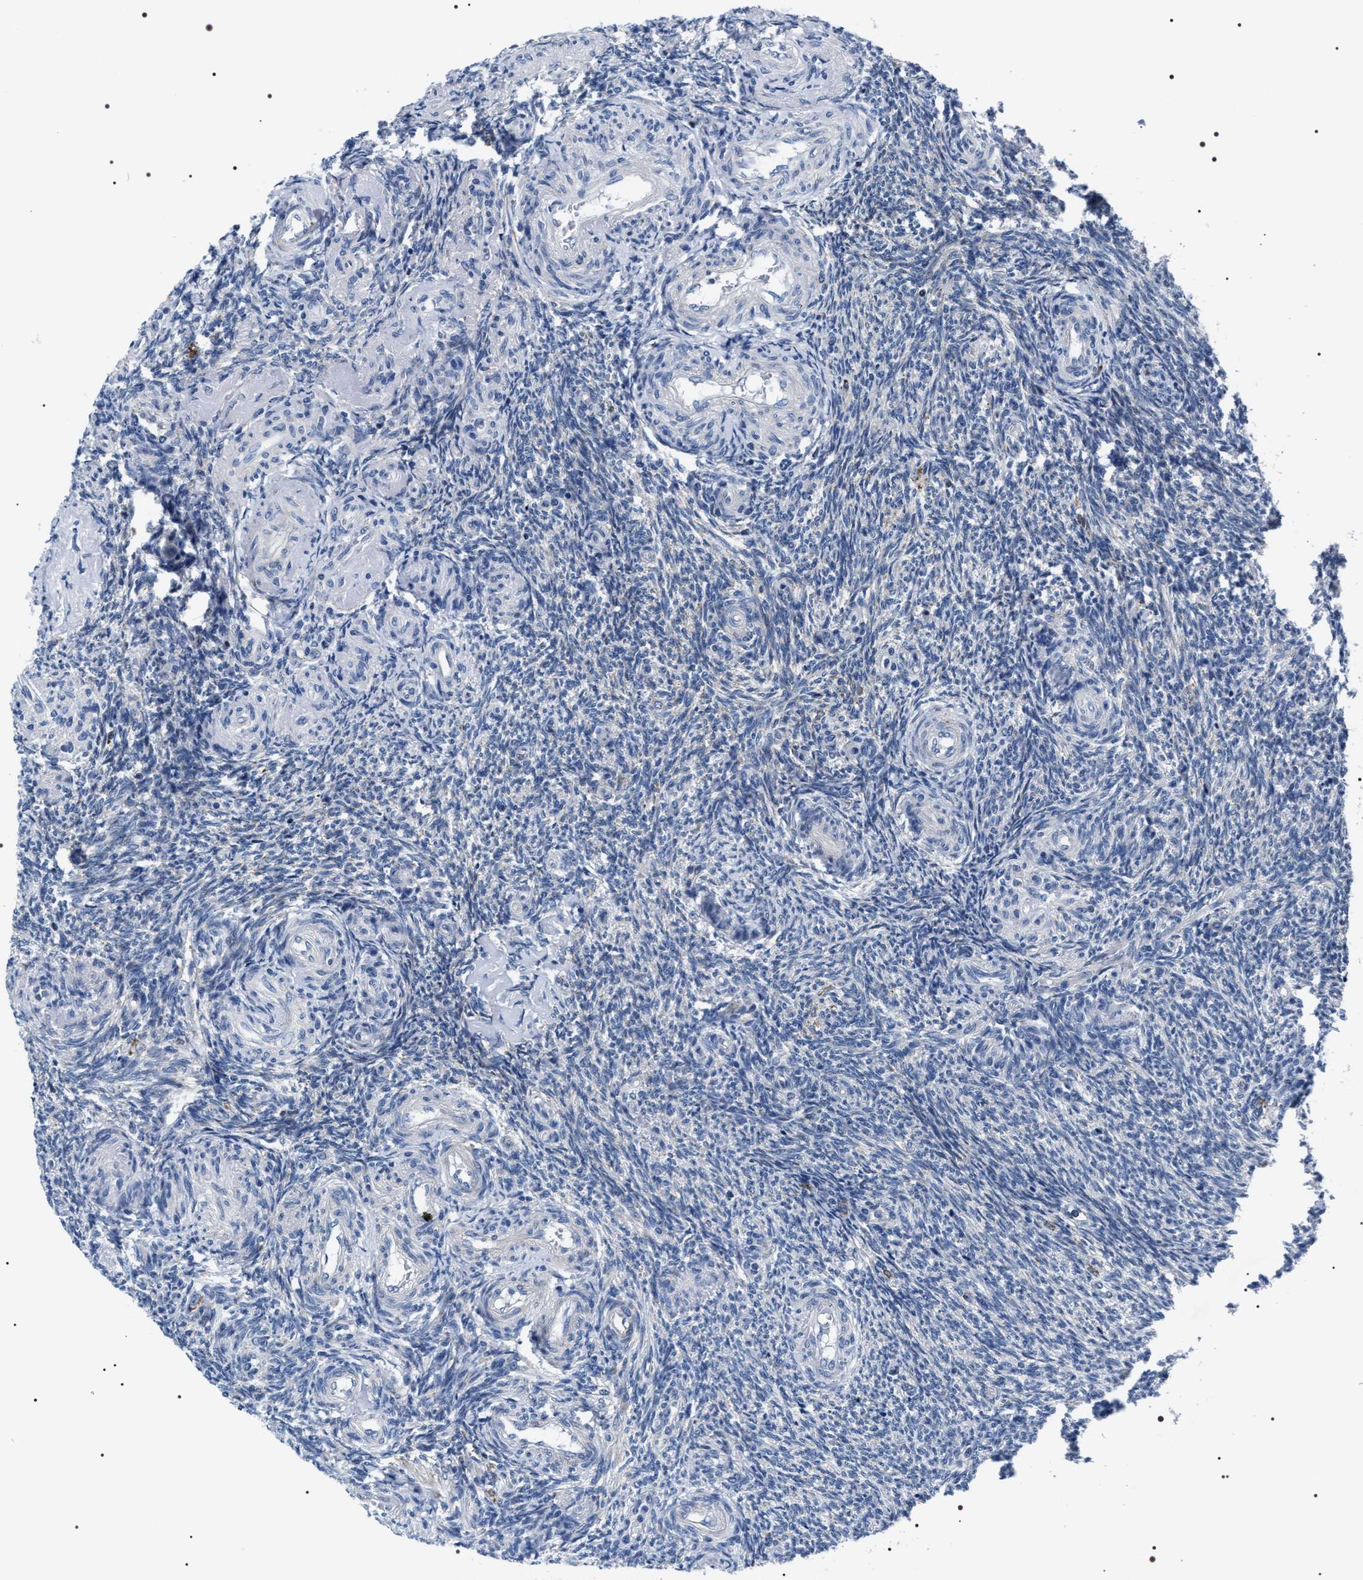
{"staining": {"intensity": "moderate", "quantity": ">75%", "location": "cytoplasmic/membranous"}, "tissue": "ovary", "cell_type": "Follicle cells", "image_type": "normal", "snomed": [{"axis": "morphology", "description": "Normal tissue, NOS"}, {"axis": "topography", "description": "Ovary"}], "caption": "Approximately >75% of follicle cells in benign human ovary exhibit moderate cytoplasmic/membranous protein positivity as visualized by brown immunohistochemical staining.", "gene": "NTMT1", "patient": {"sex": "female", "age": 41}}